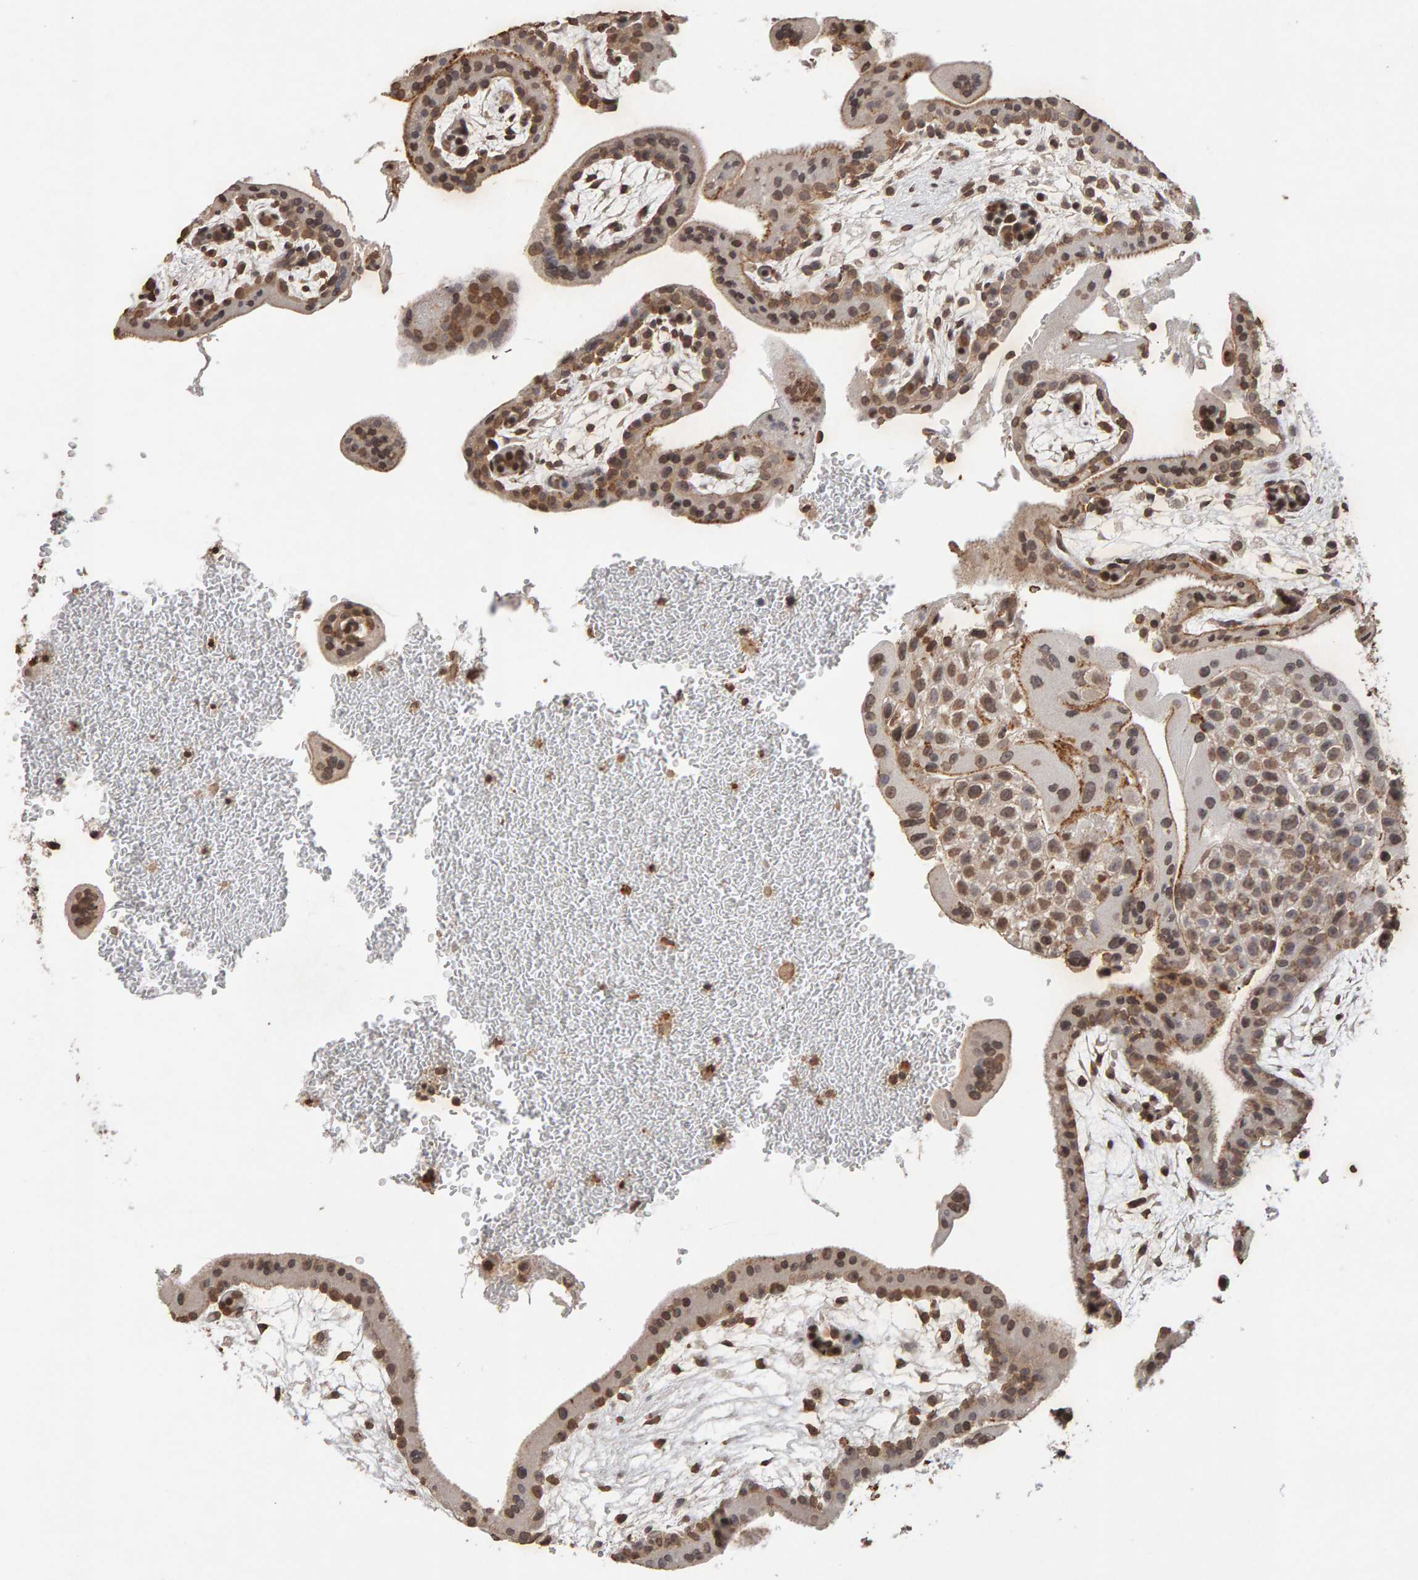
{"staining": {"intensity": "moderate", "quantity": ">75%", "location": "cytoplasmic/membranous,nuclear"}, "tissue": "placenta", "cell_type": "Trophoblastic cells", "image_type": "normal", "snomed": [{"axis": "morphology", "description": "Normal tissue, NOS"}, {"axis": "topography", "description": "Placenta"}], "caption": "Placenta stained with DAB IHC reveals medium levels of moderate cytoplasmic/membranous,nuclear staining in approximately >75% of trophoblastic cells.", "gene": "DNAJB5", "patient": {"sex": "female", "age": 35}}